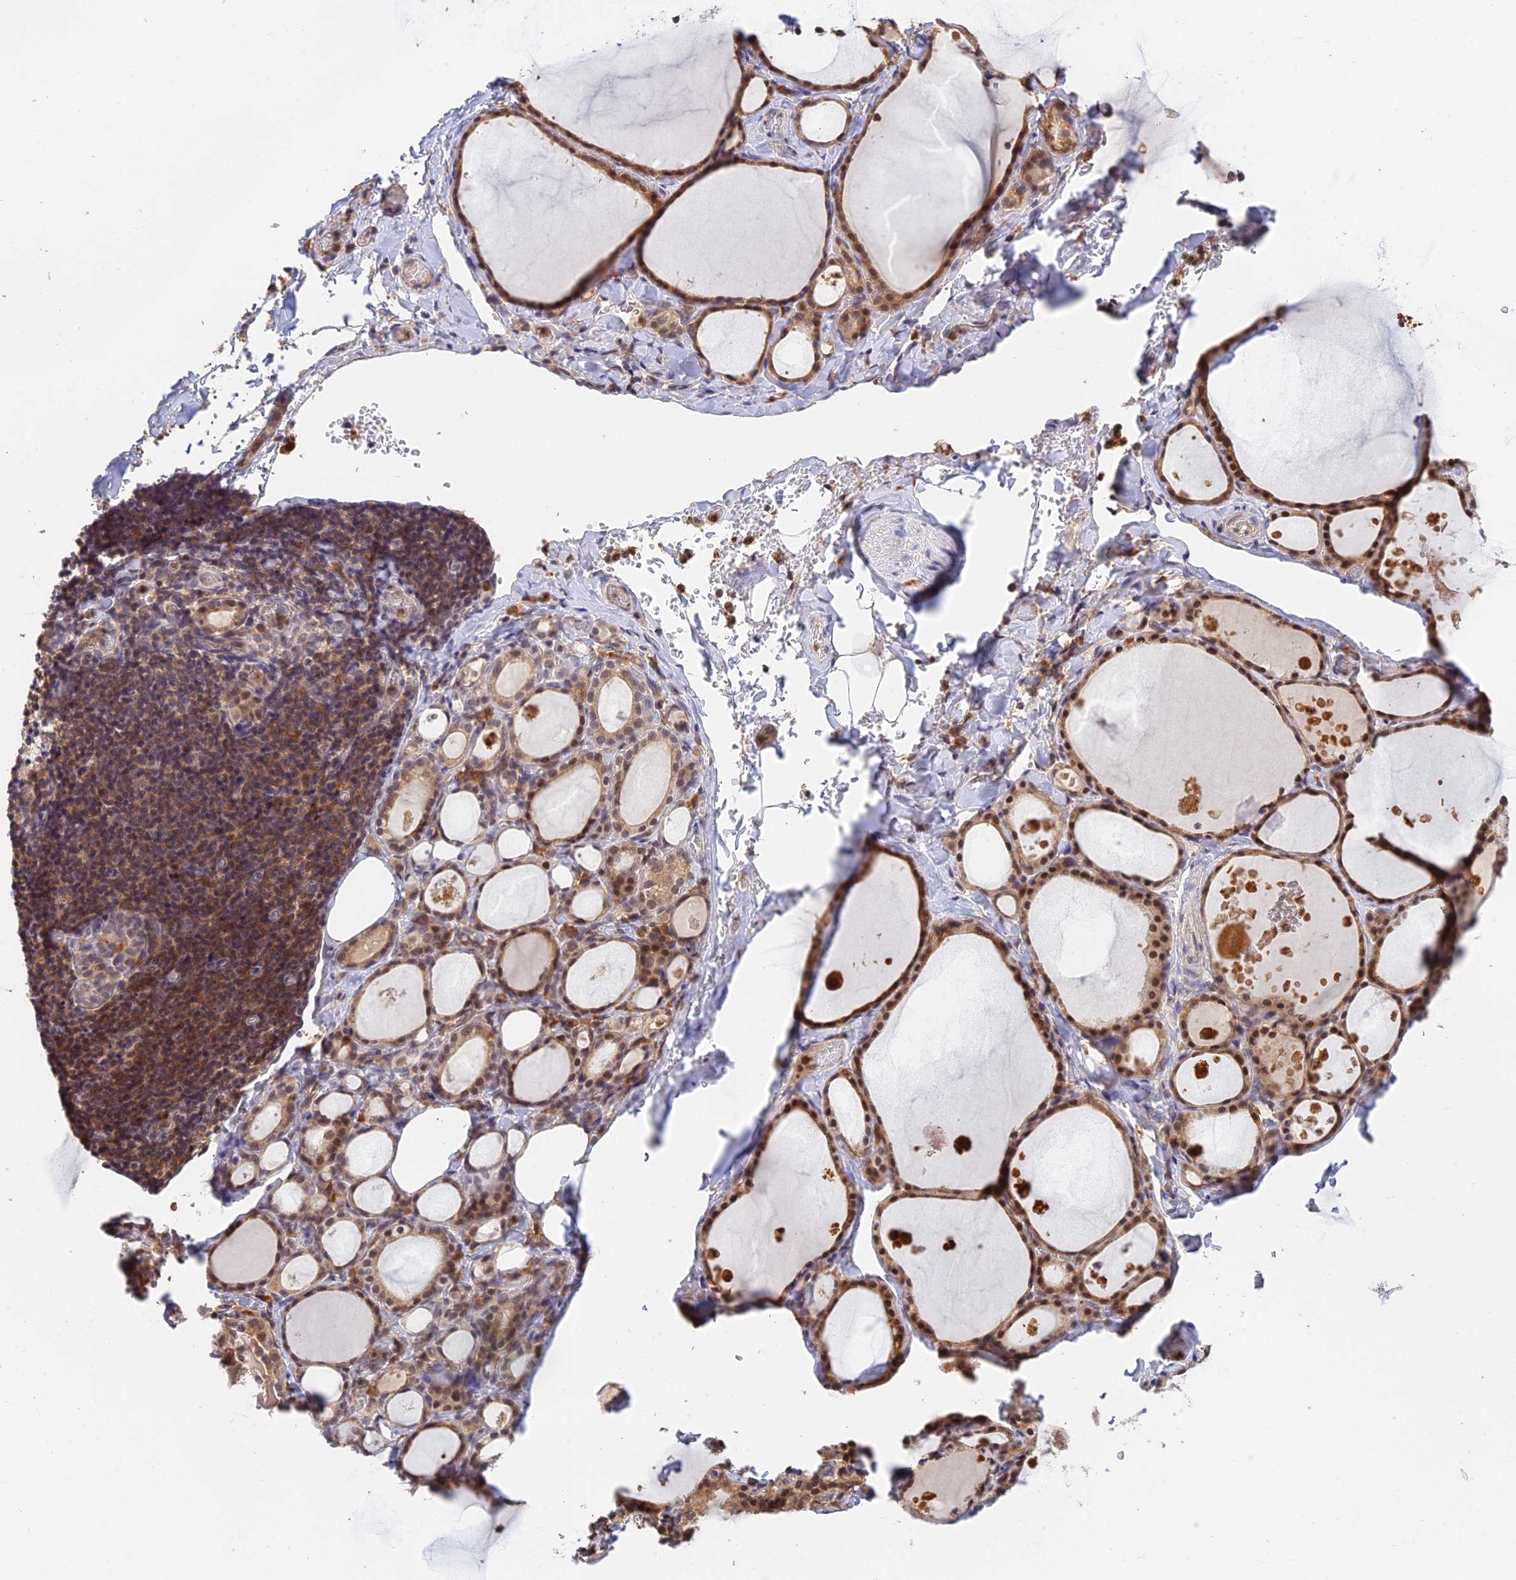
{"staining": {"intensity": "moderate", "quantity": ">75%", "location": "cytoplasmic/membranous,nuclear"}, "tissue": "thyroid gland", "cell_type": "Glandular cells", "image_type": "normal", "snomed": [{"axis": "morphology", "description": "Normal tissue, NOS"}, {"axis": "topography", "description": "Thyroid gland"}], "caption": "The micrograph displays a brown stain indicating the presence of a protein in the cytoplasmic/membranous,nuclear of glandular cells in thyroid gland. (DAB IHC with brightfield microscopy, high magnification).", "gene": "PEX16", "patient": {"sex": "male", "age": 56}}